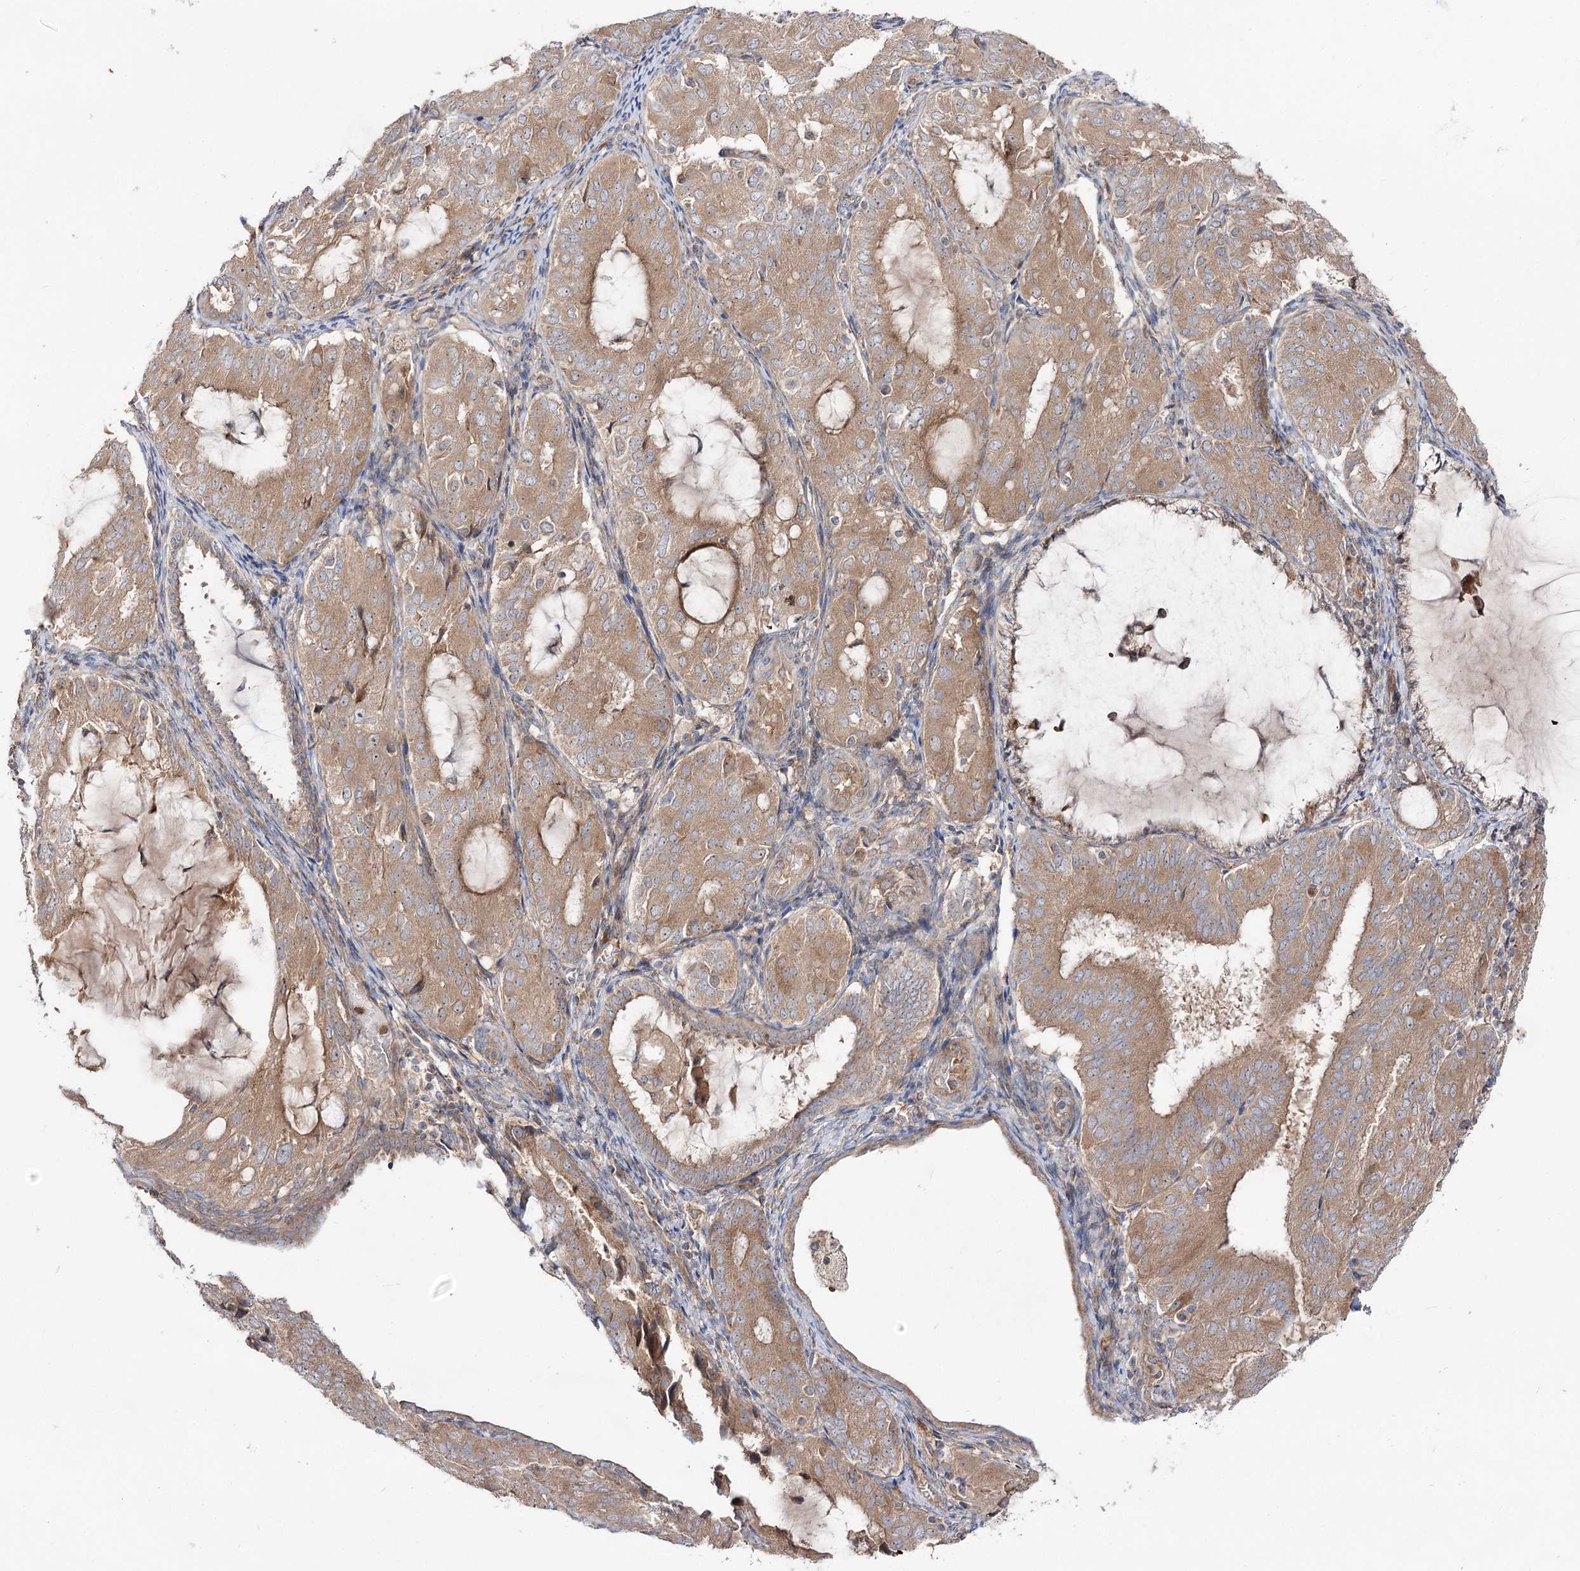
{"staining": {"intensity": "moderate", "quantity": ">75%", "location": "cytoplasmic/membranous"}, "tissue": "endometrial cancer", "cell_type": "Tumor cells", "image_type": "cancer", "snomed": [{"axis": "morphology", "description": "Adenocarcinoma, NOS"}, {"axis": "topography", "description": "Endometrium"}], "caption": "The micrograph displays staining of endometrial adenocarcinoma, revealing moderate cytoplasmic/membranous protein staining (brown color) within tumor cells. The staining was performed using DAB, with brown indicating positive protein expression. Nuclei are stained blue with hematoxylin.", "gene": "C11orf80", "patient": {"sex": "female", "age": 81}}